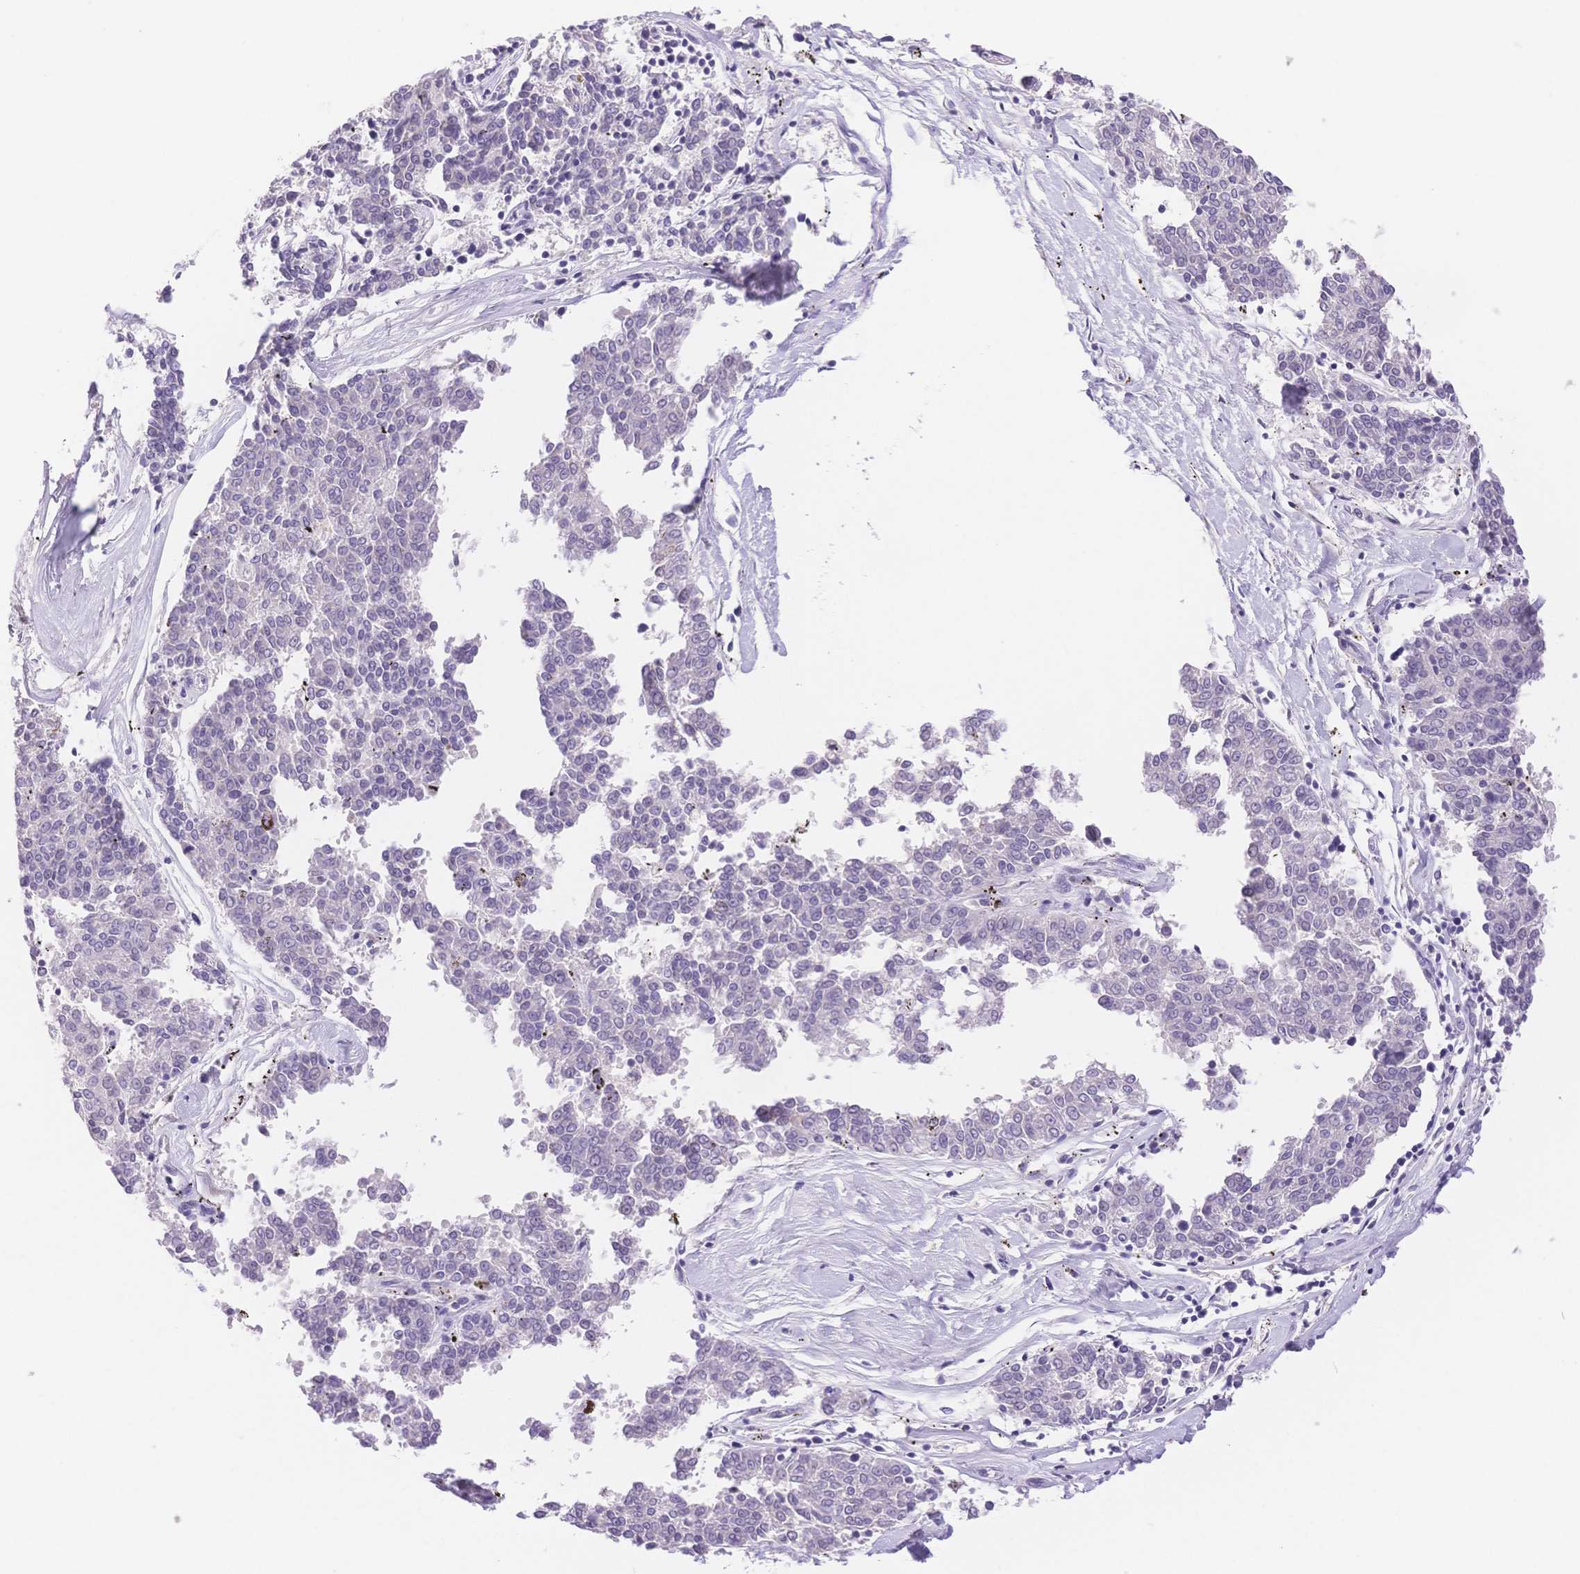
{"staining": {"intensity": "negative", "quantity": "none", "location": "none"}, "tissue": "melanoma", "cell_type": "Tumor cells", "image_type": "cancer", "snomed": [{"axis": "morphology", "description": "Malignant melanoma, NOS"}, {"axis": "topography", "description": "Skin"}], "caption": "IHC photomicrograph of human melanoma stained for a protein (brown), which reveals no staining in tumor cells. Nuclei are stained in blue.", "gene": "MYOM1", "patient": {"sex": "female", "age": 72}}